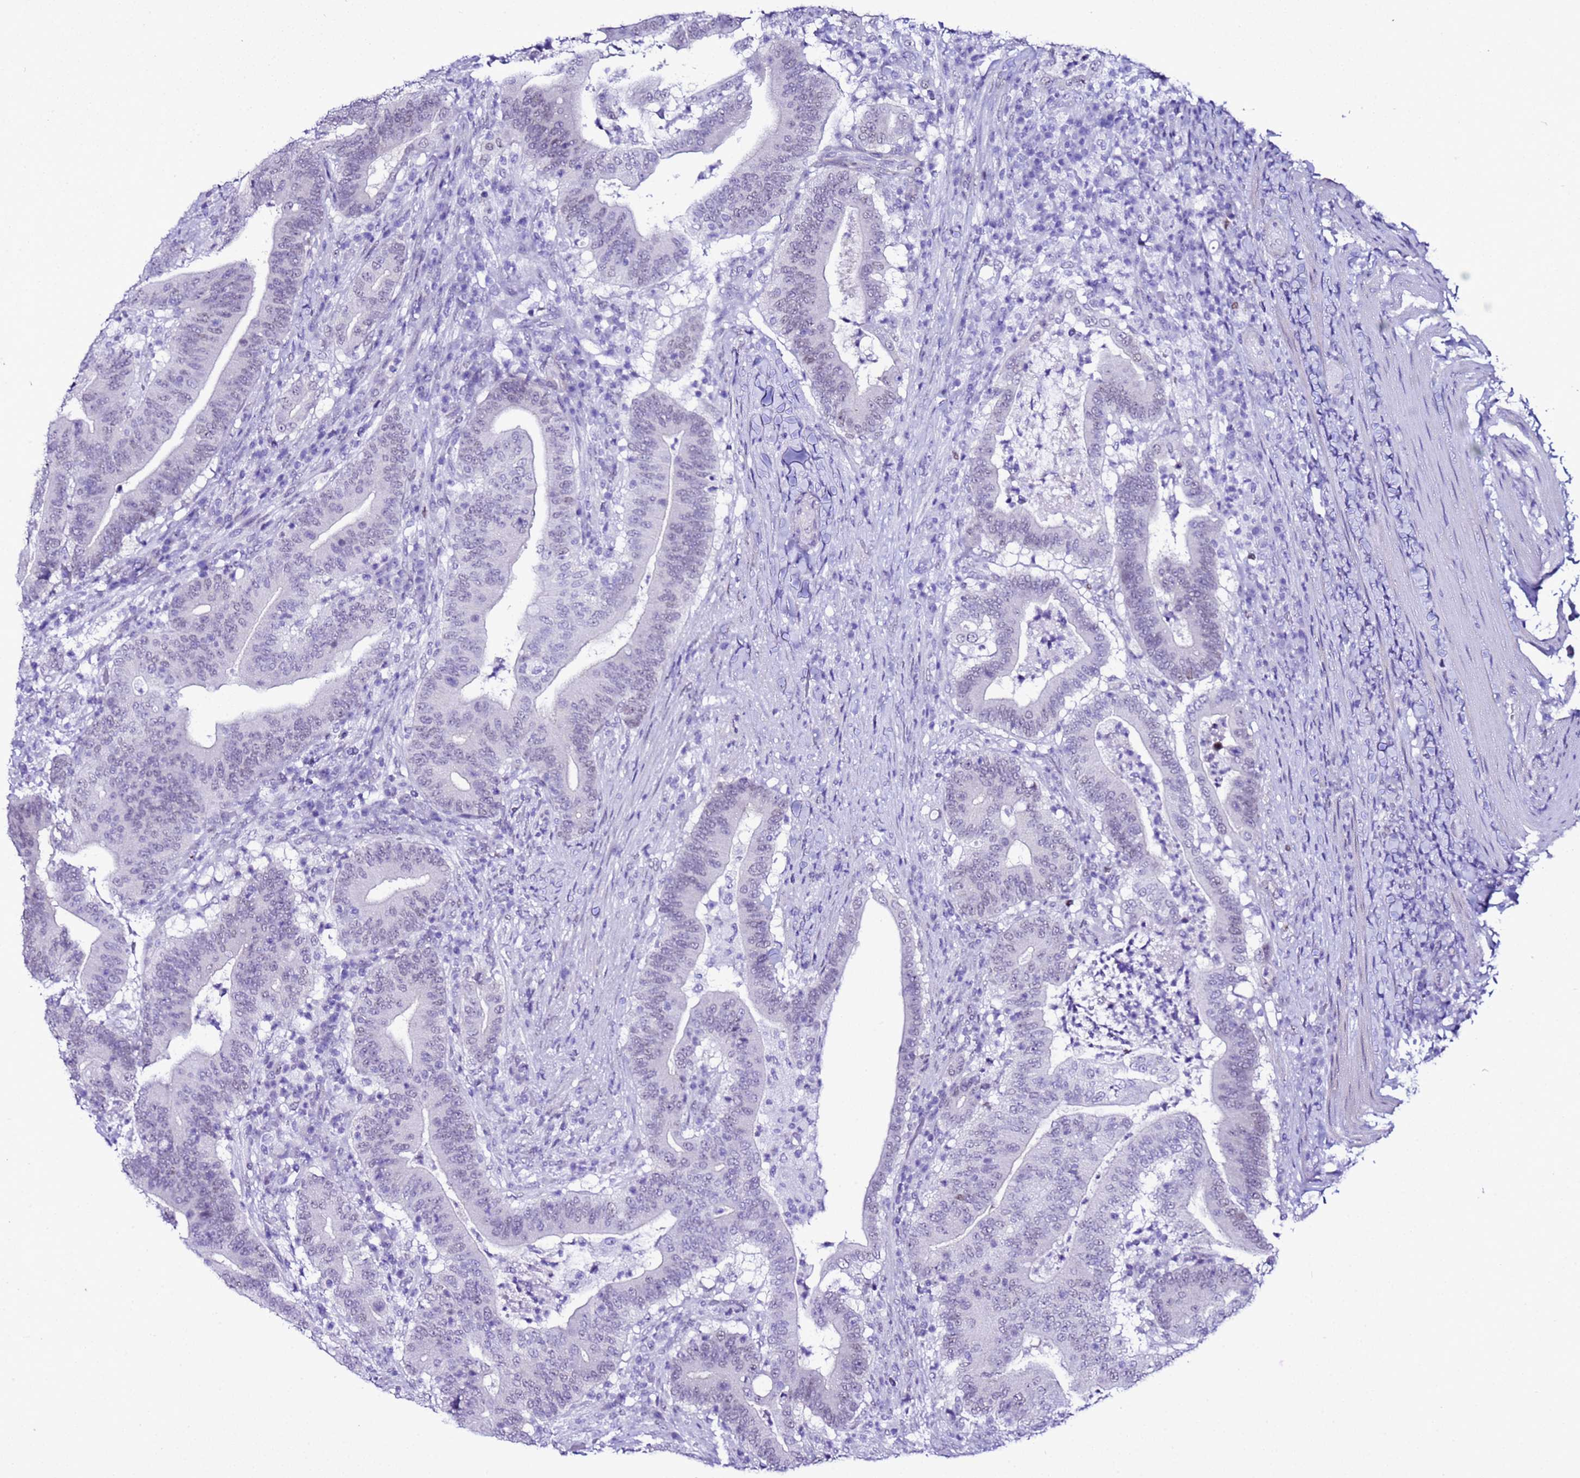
{"staining": {"intensity": "negative", "quantity": "none", "location": "none"}, "tissue": "colorectal cancer", "cell_type": "Tumor cells", "image_type": "cancer", "snomed": [{"axis": "morphology", "description": "Adenocarcinoma, NOS"}, {"axis": "topography", "description": "Colon"}], "caption": "The immunohistochemistry histopathology image has no significant positivity in tumor cells of colorectal cancer (adenocarcinoma) tissue.", "gene": "BCL7A", "patient": {"sex": "female", "age": 66}}